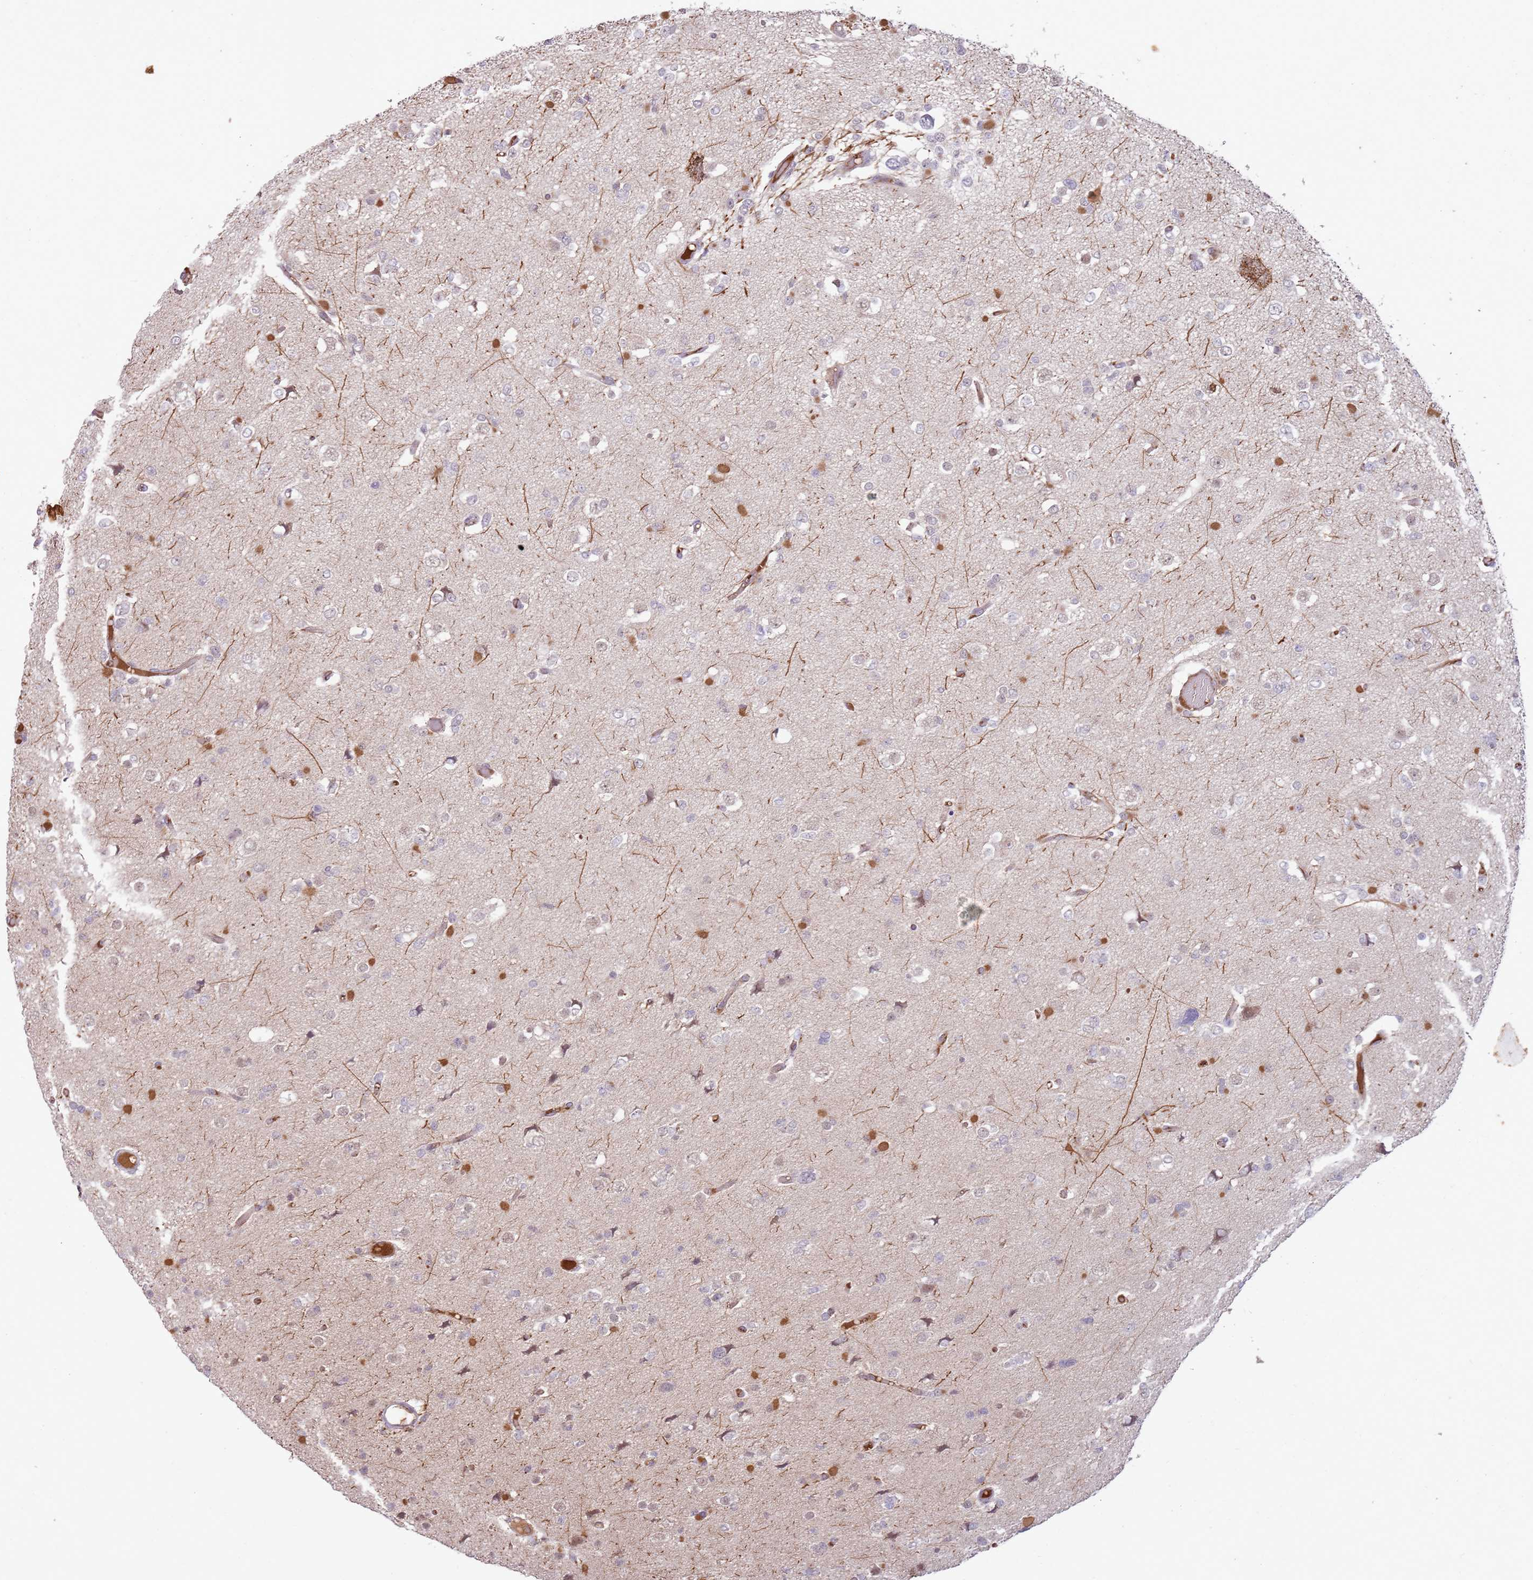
{"staining": {"intensity": "negative", "quantity": "none", "location": "none"}, "tissue": "glioma", "cell_type": "Tumor cells", "image_type": "cancer", "snomed": [{"axis": "morphology", "description": "Glioma, malignant, Low grade"}, {"axis": "topography", "description": "Brain"}], "caption": "Photomicrograph shows no protein expression in tumor cells of glioma tissue.", "gene": "NBPF6", "patient": {"sex": "female", "age": 22}}